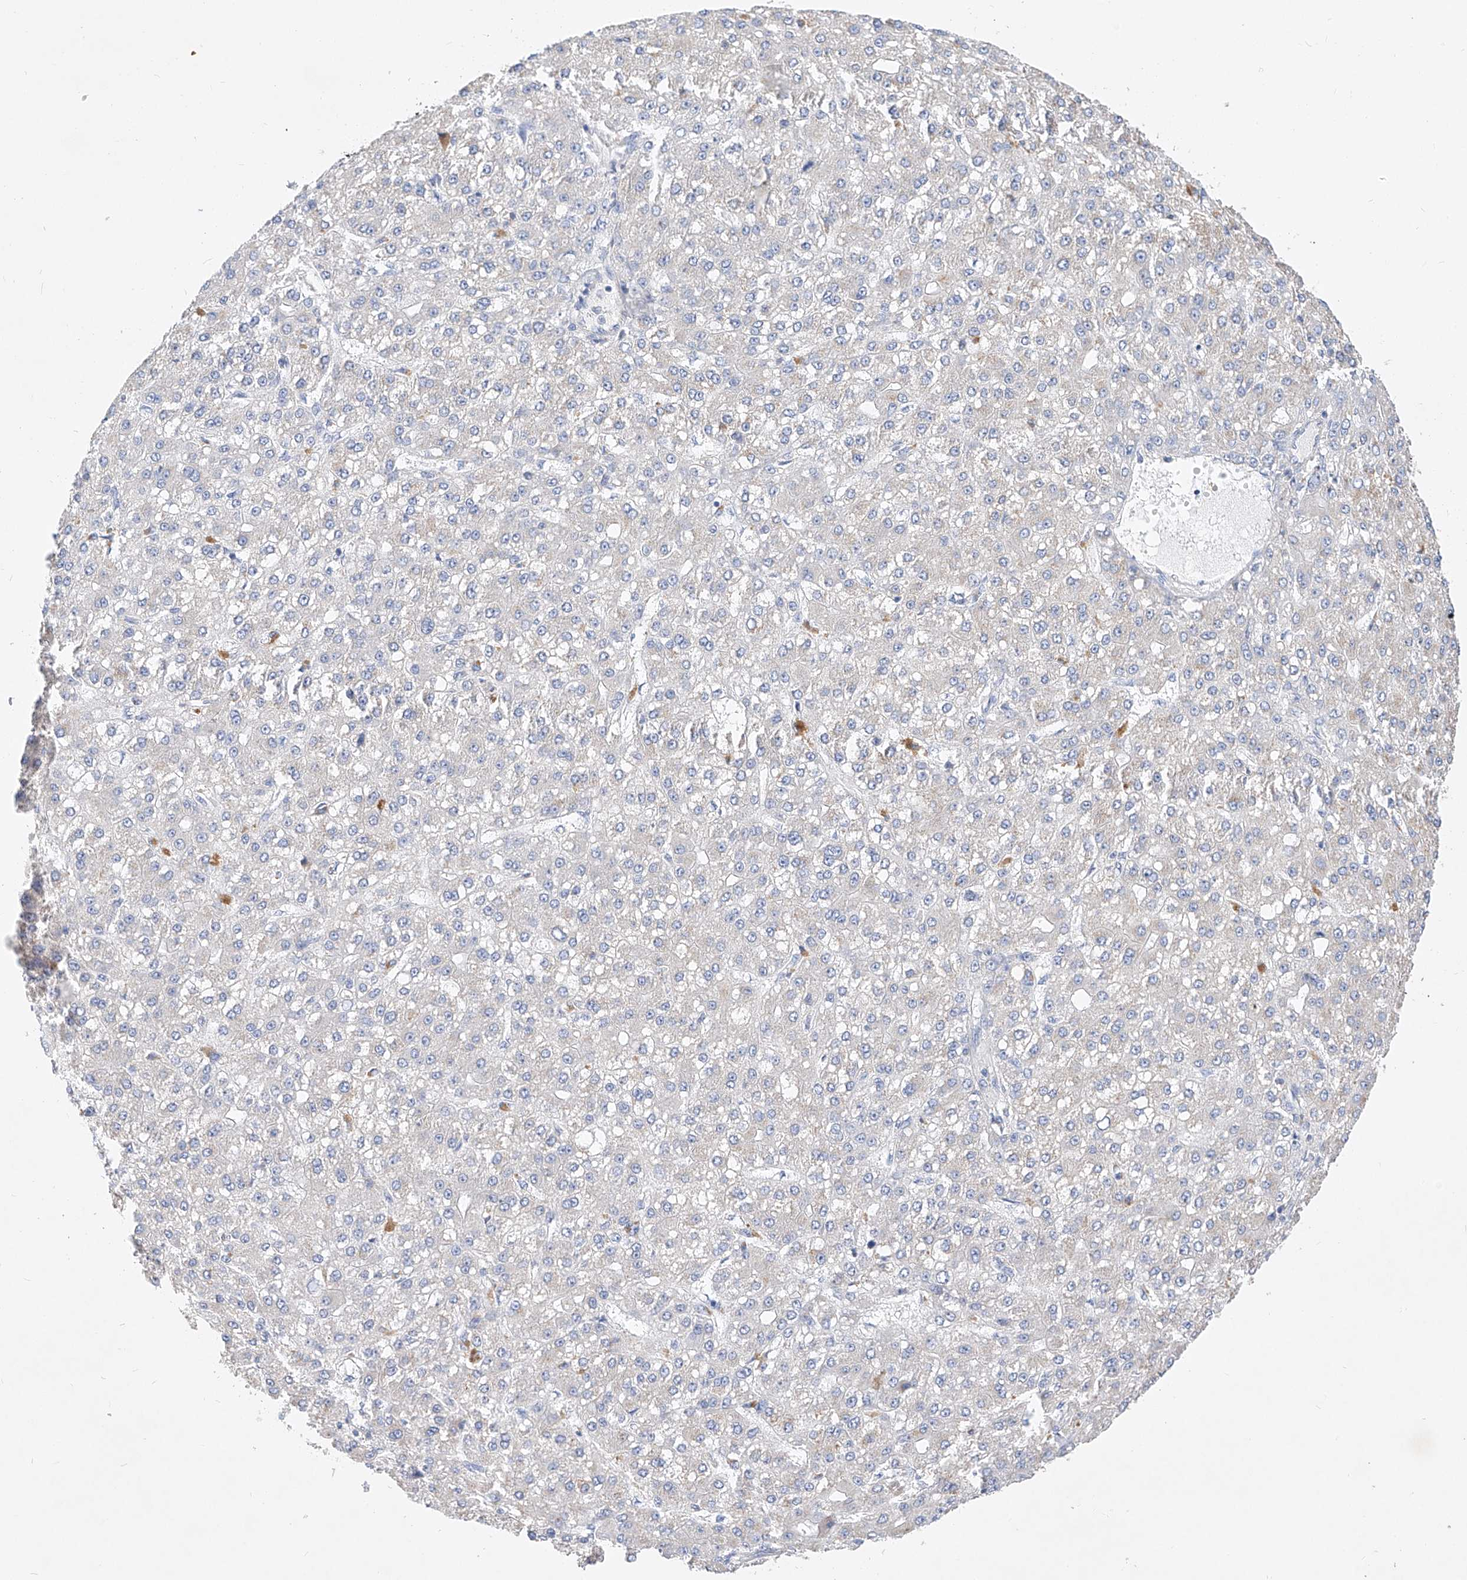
{"staining": {"intensity": "negative", "quantity": "none", "location": "none"}, "tissue": "liver cancer", "cell_type": "Tumor cells", "image_type": "cancer", "snomed": [{"axis": "morphology", "description": "Carcinoma, Hepatocellular, NOS"}, {"axis": "topography", "description": "Liver"}], "caption": "A high-resolution histopathology image shows immunohistochemistry (IHC) staining of liver hepatocellular carcinoma, which shows no significant staining in tumor cells.", "gene": "AMD1", "patient": {"sex": "male", "age": 67}}